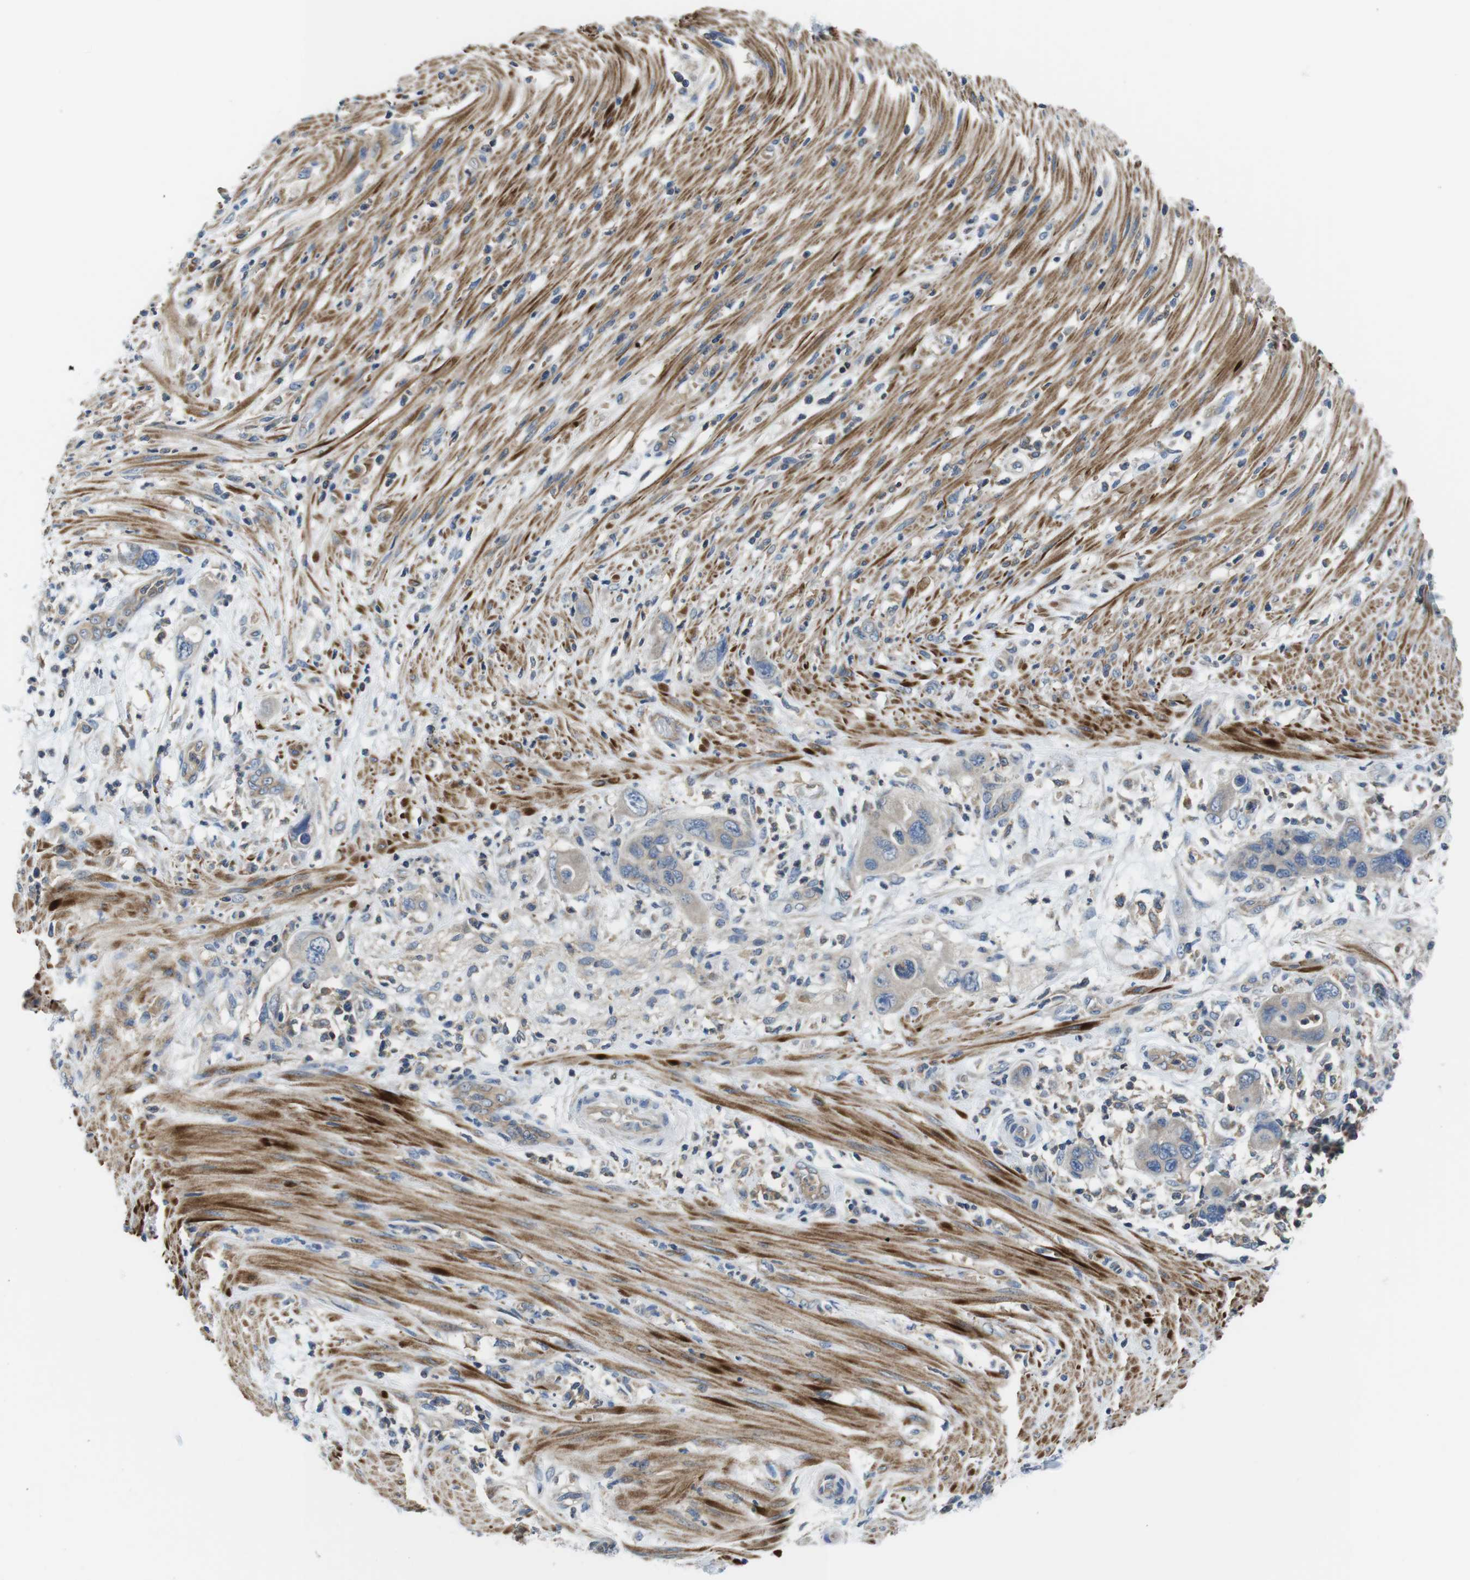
{"staining": {"intensity": "negative", "quantity": "none", "location": "none"}, "tissue": "pancreatic cancer", "cell_type": "Tumor cells", "image_type": "cancer", "snomed": [{"axis": "morphology", "description": "Adenocarcinoma, NOS"}, {"axis": "topography", "description": "Pancreas"}], "caption": "This is an IHC photomicrograph of adenocarcinoma (pancreatic). There is no staining in tumor cells.", "gene": "PIK3CD", "patient": {"sex": "female", "age": 71}}